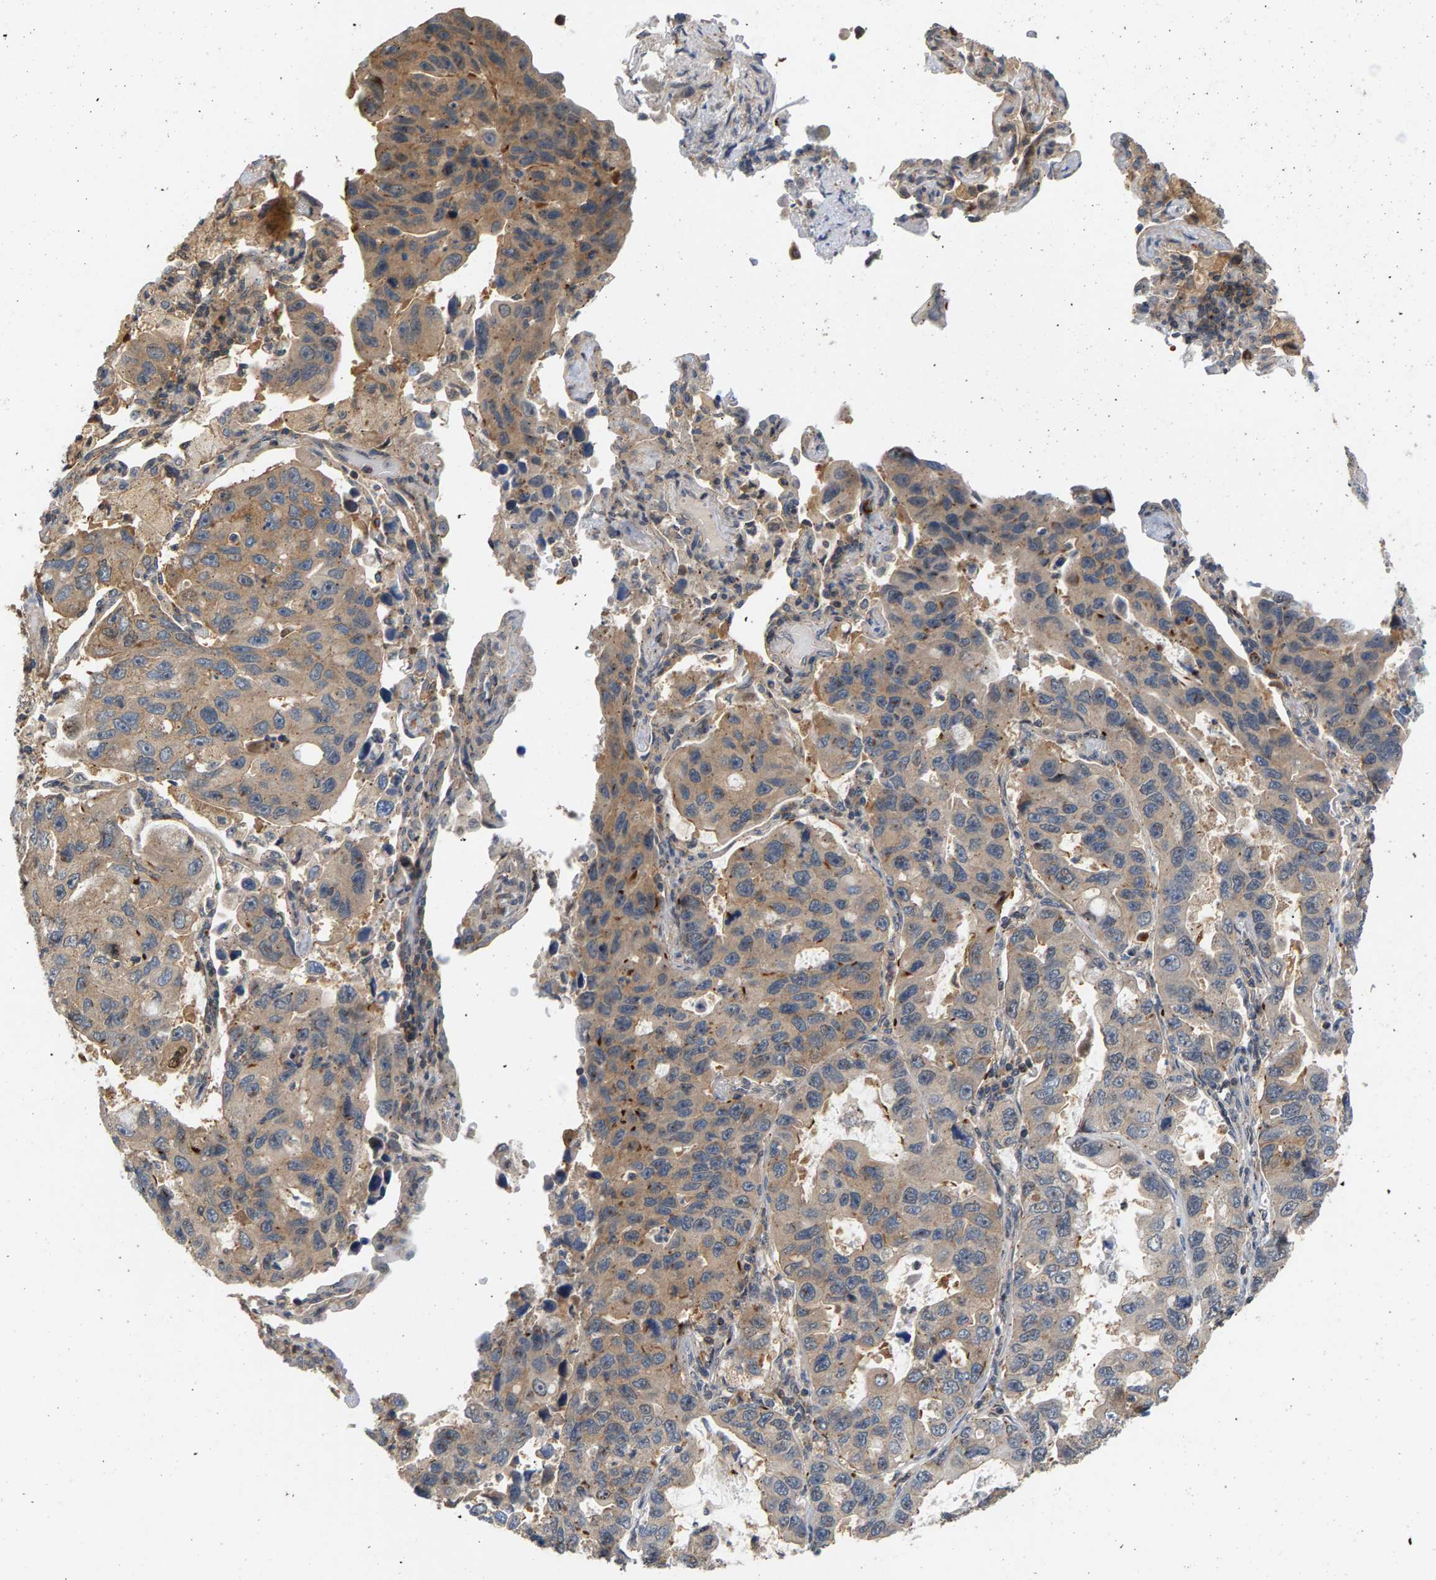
{"staining": {"intensity": "moderate", "quantity": "25%-75%", "location": "cytoplasmic/membranous"}, "tissue": "lung cancer", "cell_type": "Tumor cells", "image_type": "cancer", "snomed": [{"axis": "morphology", "description": "Adenocarcinoma, NOS"}, {"axis": "topography", "description": "Lung"}], "caption": "Brown immunohistochemical staining in lung cancer (adenocarcinoma) demonstrates moderate cytoplasmic/membranous expression in about 25%-75% of tumor cells.", "gene": "MAP2K5", "patient": {"sex": "male", "age": 64}}